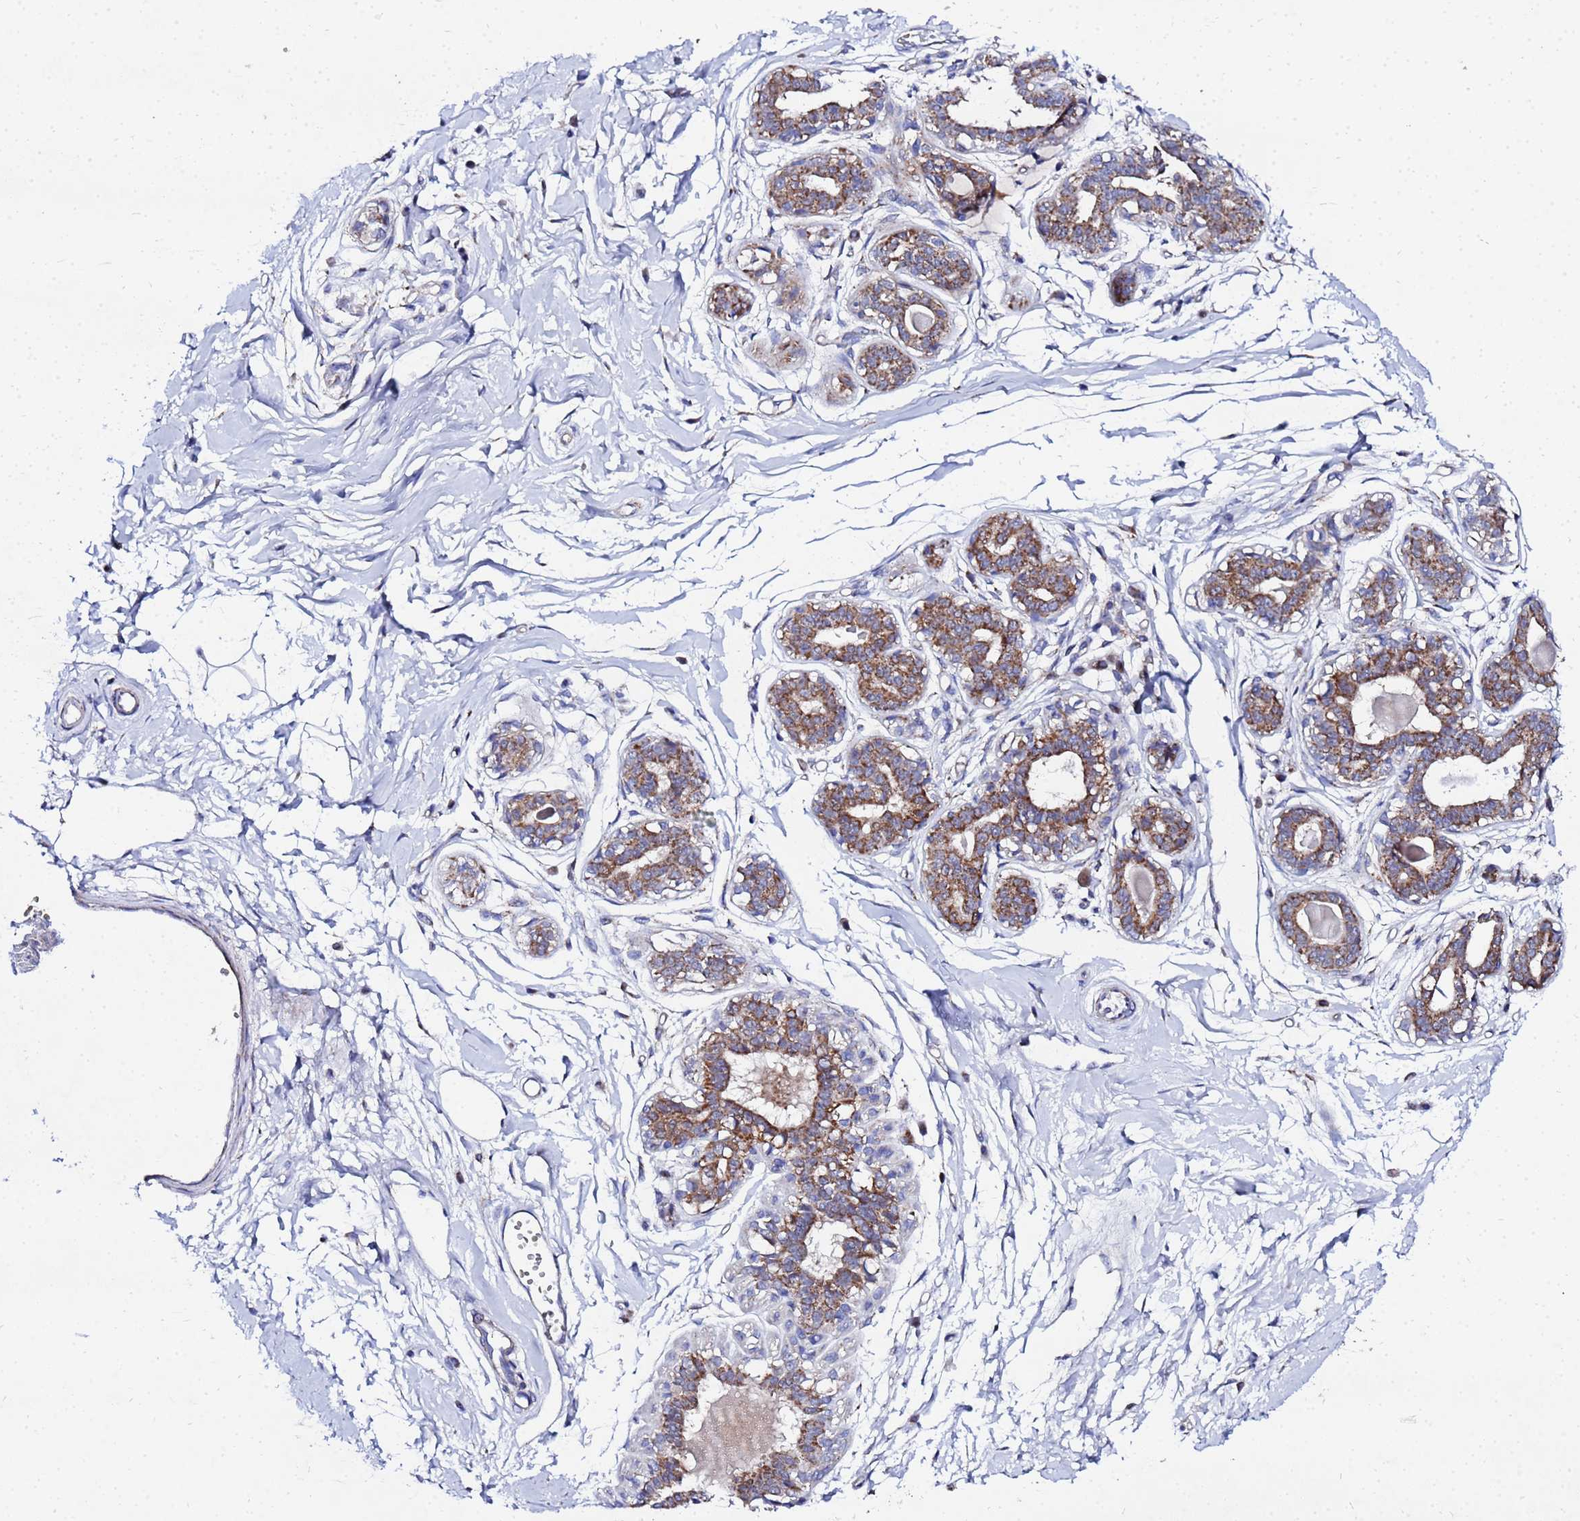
{"staining": {"intensity": "negative", "quantity": "none", "location": "none"}, "tissue": "breast", "cell_type": "Adipocytes", "image_type": "normal", "snomed": [{"axis": "morphology", "description": "Normal tissue, NOS"}, {"axis": "topography", "description": "Breast"}], "caption": "High magnification brightfield microscopy of benign breast stained with DAB (3,3'-diaminobenzidine) (brown) and counterstained with hematoxylin (blue): adipocytes show no significant staining.", "gene": "FAHD2A", "patient": {"sex": "female", "age": 45}}